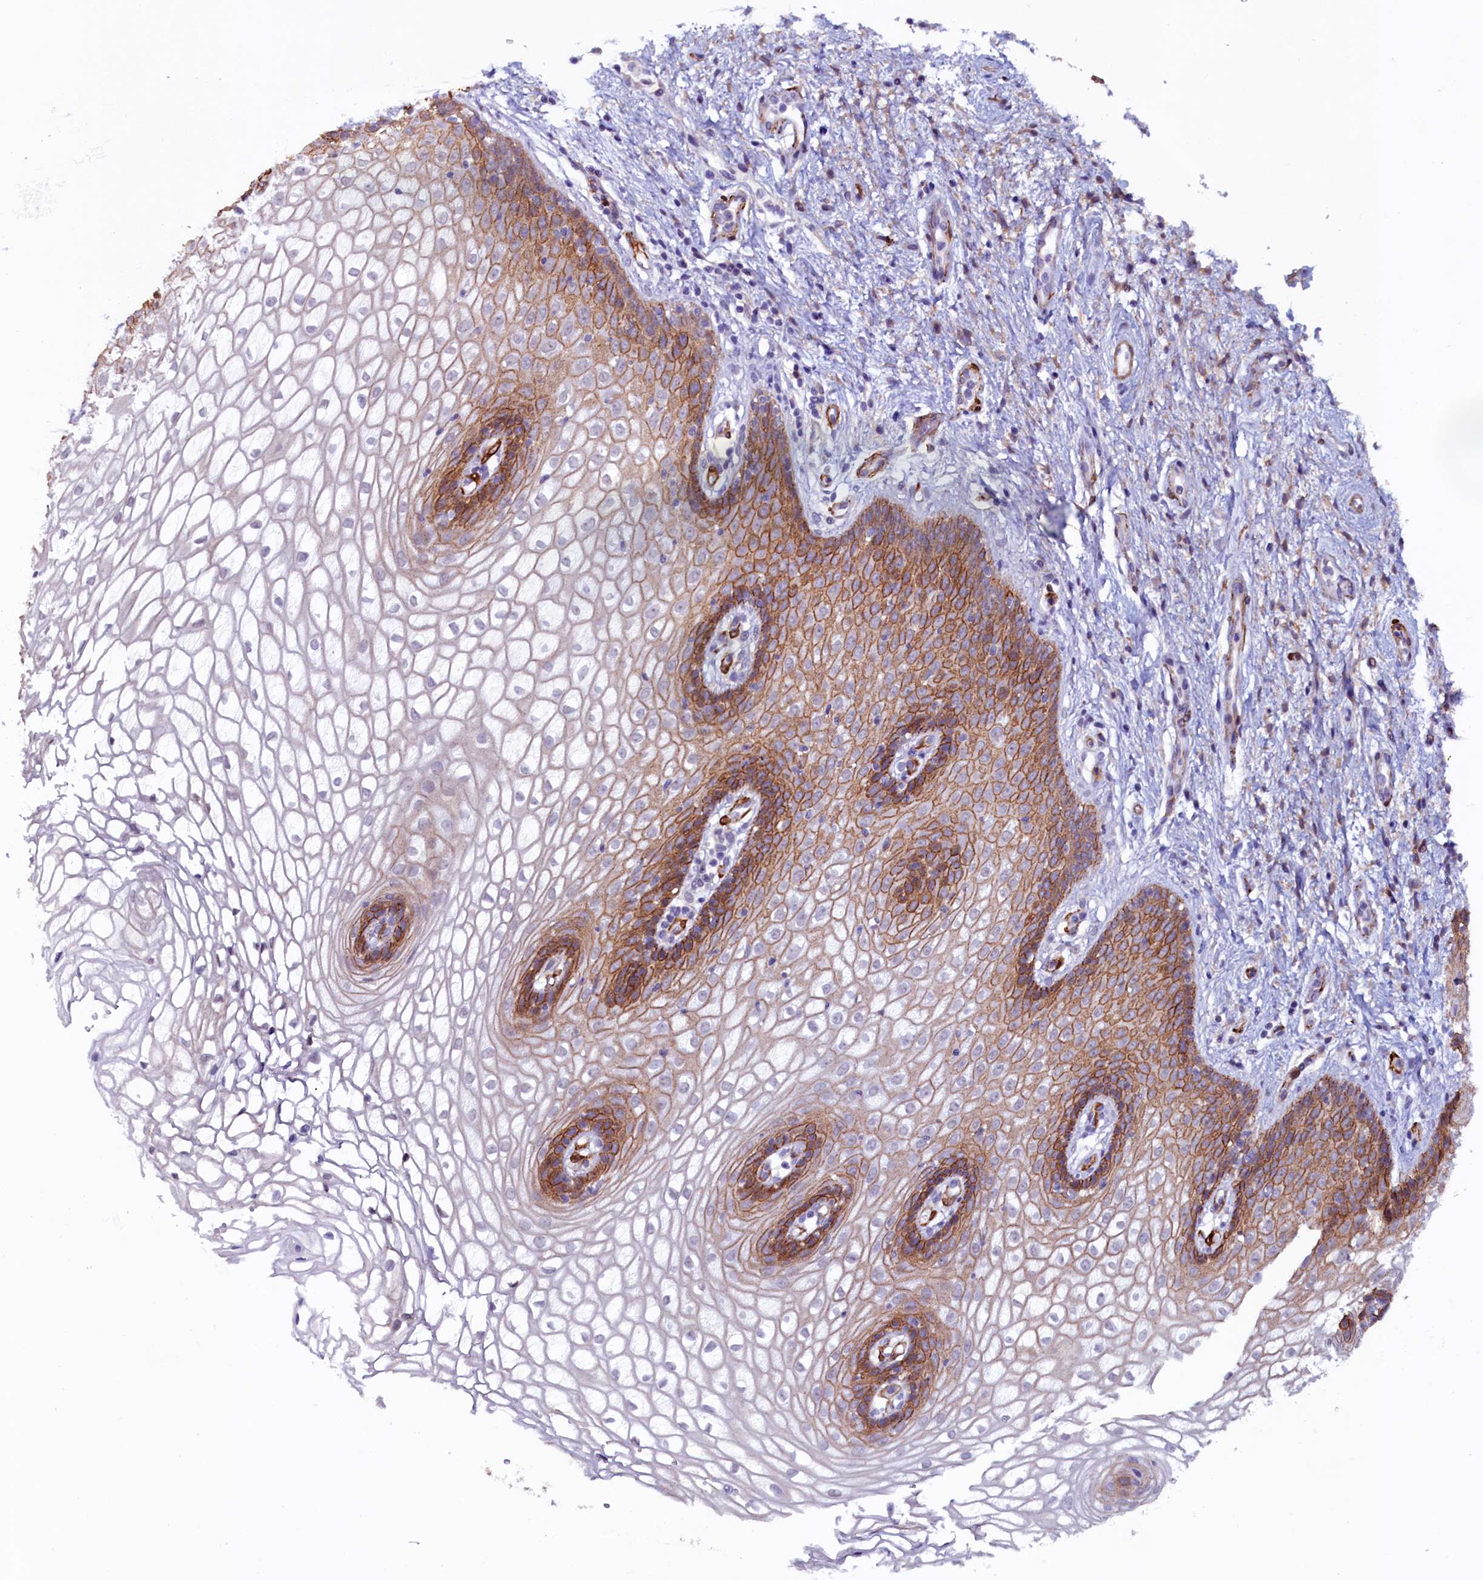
{"staining": {"intensity": "moderate", "quantity": "25%-75%", "location": "cytoplasmic/membranous"}, "tissue": "vagina", "cell_type": "Squamous epithelial cells", "image_type": "normal", "snomed": [{"axis": "morphology", "description": "Normal tissue, NOS"}, {"axis": "topography", "description": "Vagina"}], "caption": "Moderate cytoplasmic/membranous positivity is present in about 25%-75% of squamous epithelial cells in unremarkable vagina.", "gene": "PACSIN3", "patient": {"sex": "female", "age": 34}}